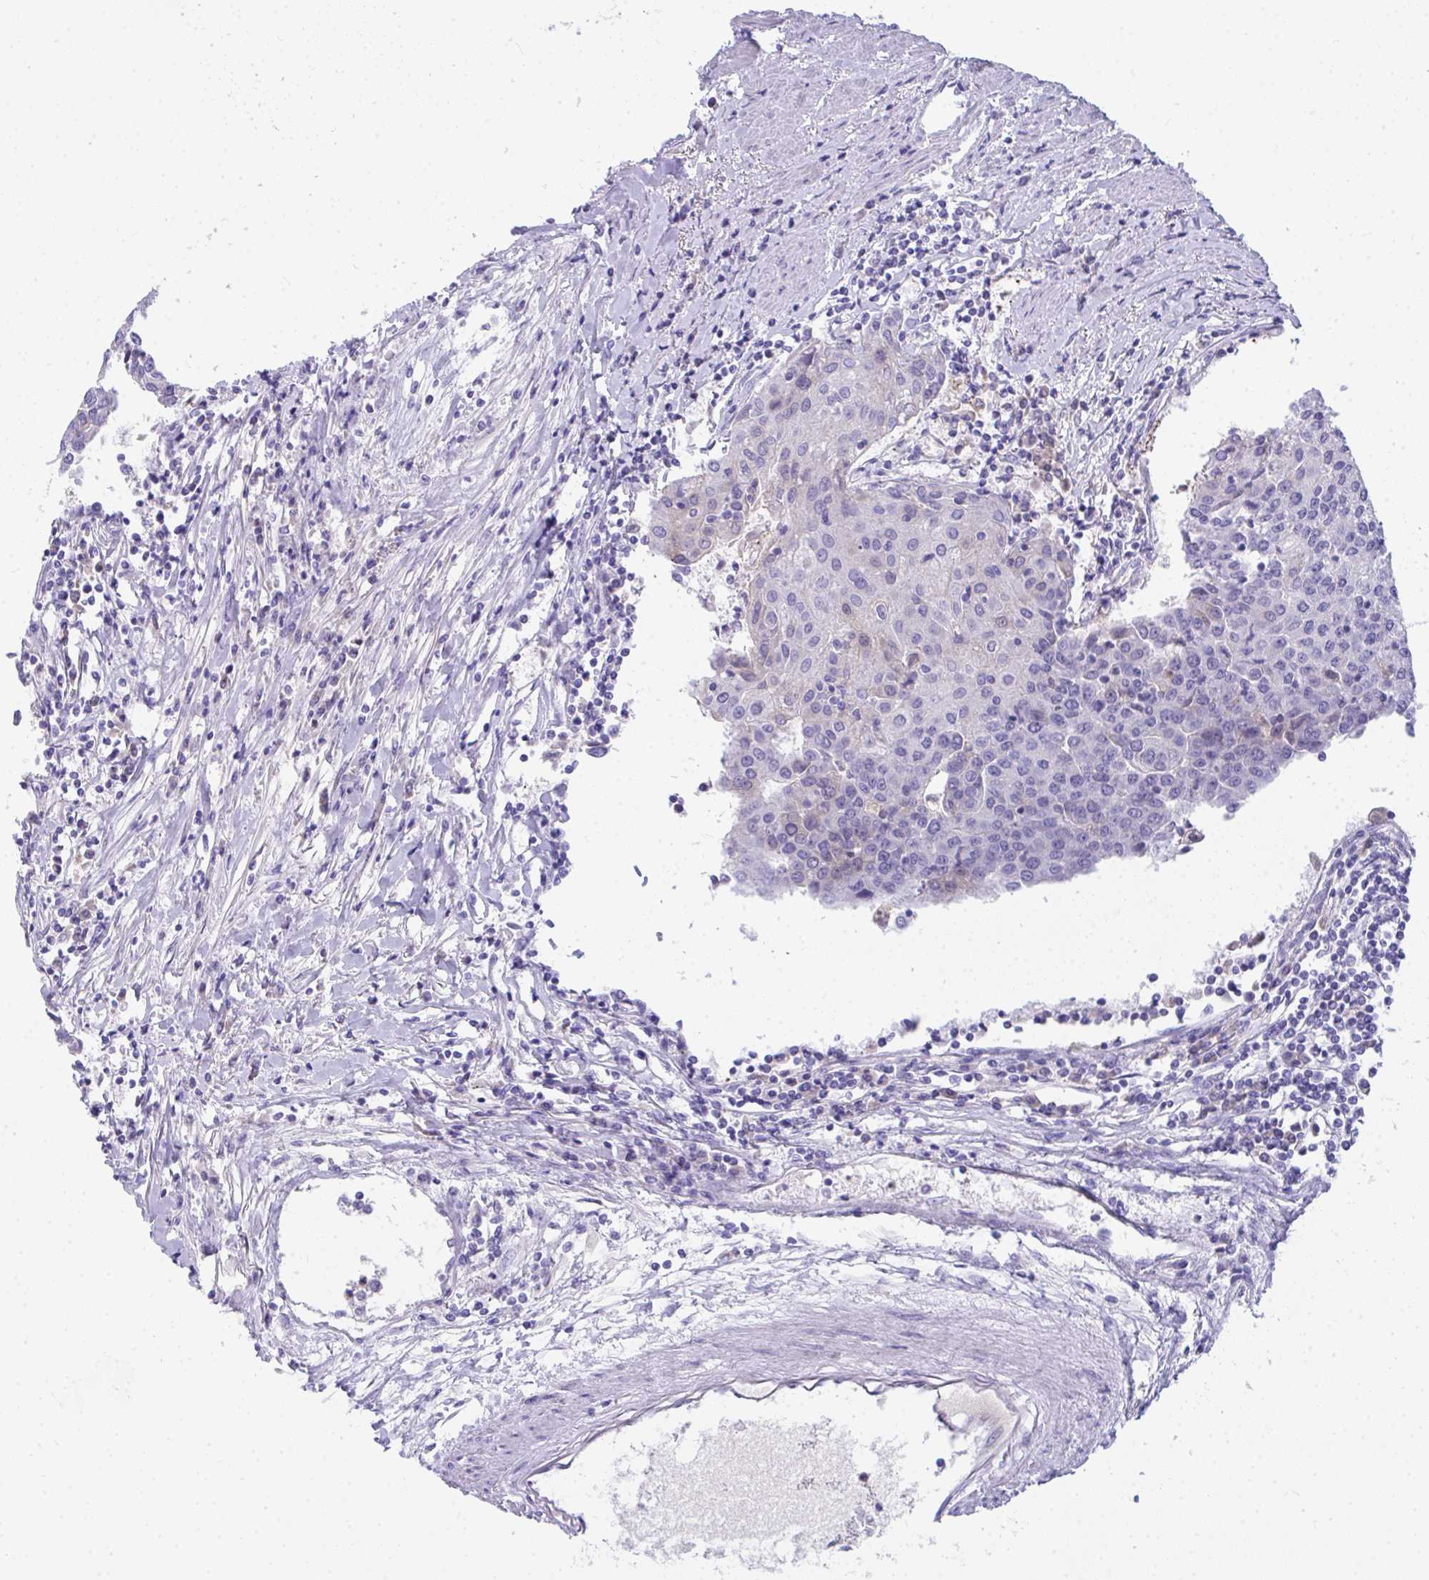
{"staining": {"intensity": "negative", "quantity": "none", "location": "none"}, "tissue": "urothelial cancer", "cell_type": "Tumor cells", "image_type": "cancer", "snomed": [{"axis": "morphology", "description": "Urothelial carcinoma, High grade"}, {"axis": "topography", "description": "Urinary bladder"}], "caption": "Immunohistochemical staining of human urothelial cancer shows no significant staining in tumor cells. (Stains: DAB immunohistochemistry (IHC) with hematoxylin counter stain, Microscopy: brightfield microscopy at high magnification).", "gene": "COA5", "patient": {"sex": "female", "age": 85}}